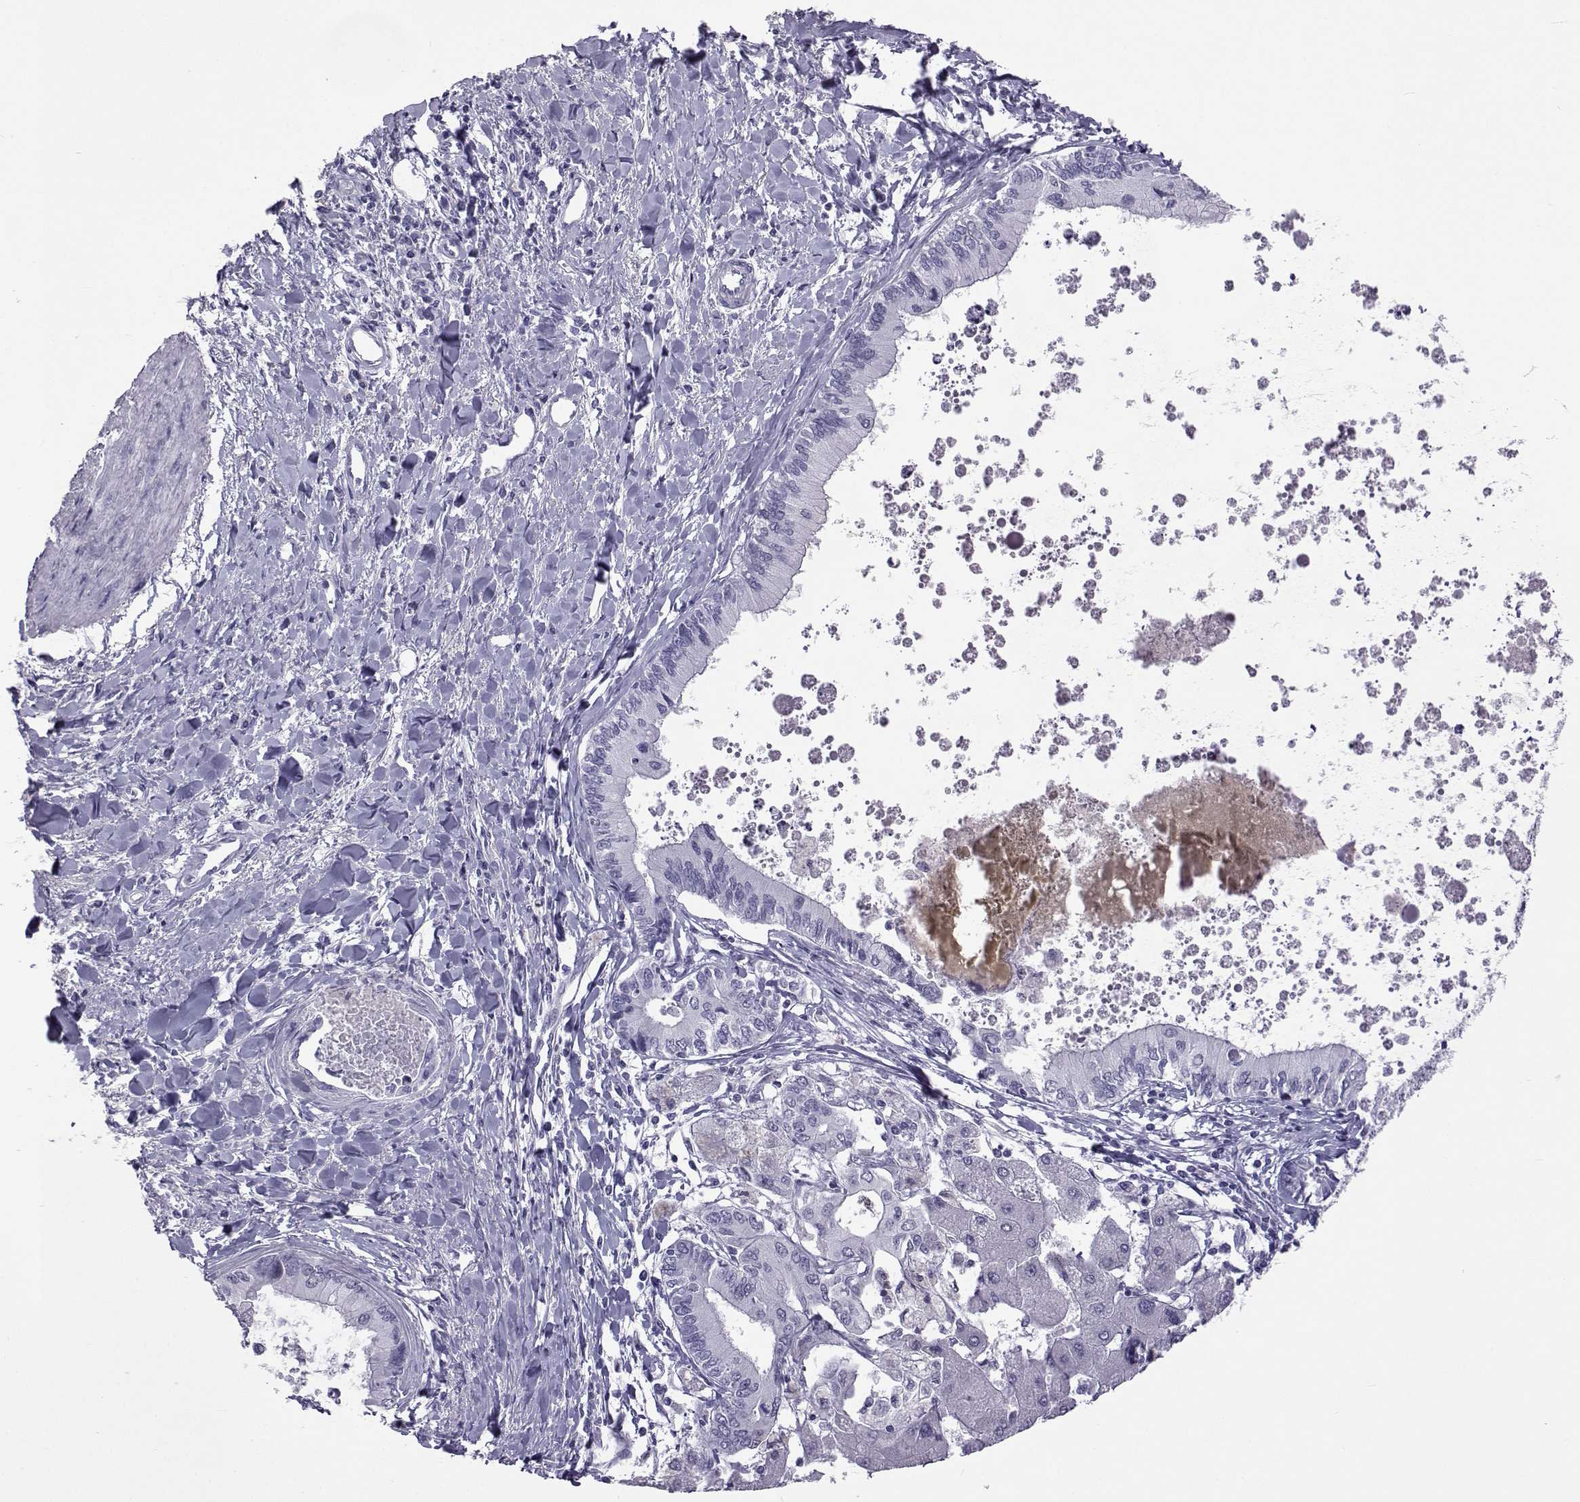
{"staining": {"intensity": "negative", "quantity": "none", "location": "none"}, "tissue": "liver cancer", "cell_type": "Tumor cells", "image_type": "cancer", "snomed": [{"axis": "morphology", "description": "Cholangiocarcinoma"}, {"axis": "topography", "description": "Liver"}], "caption": "Liver cholangiocarcinoma was stained to show a protein in brown. There is no significant positivity in tumor cells.", "gene": "ACTL7A", "patient": {"sex": "male", "age": 66}}